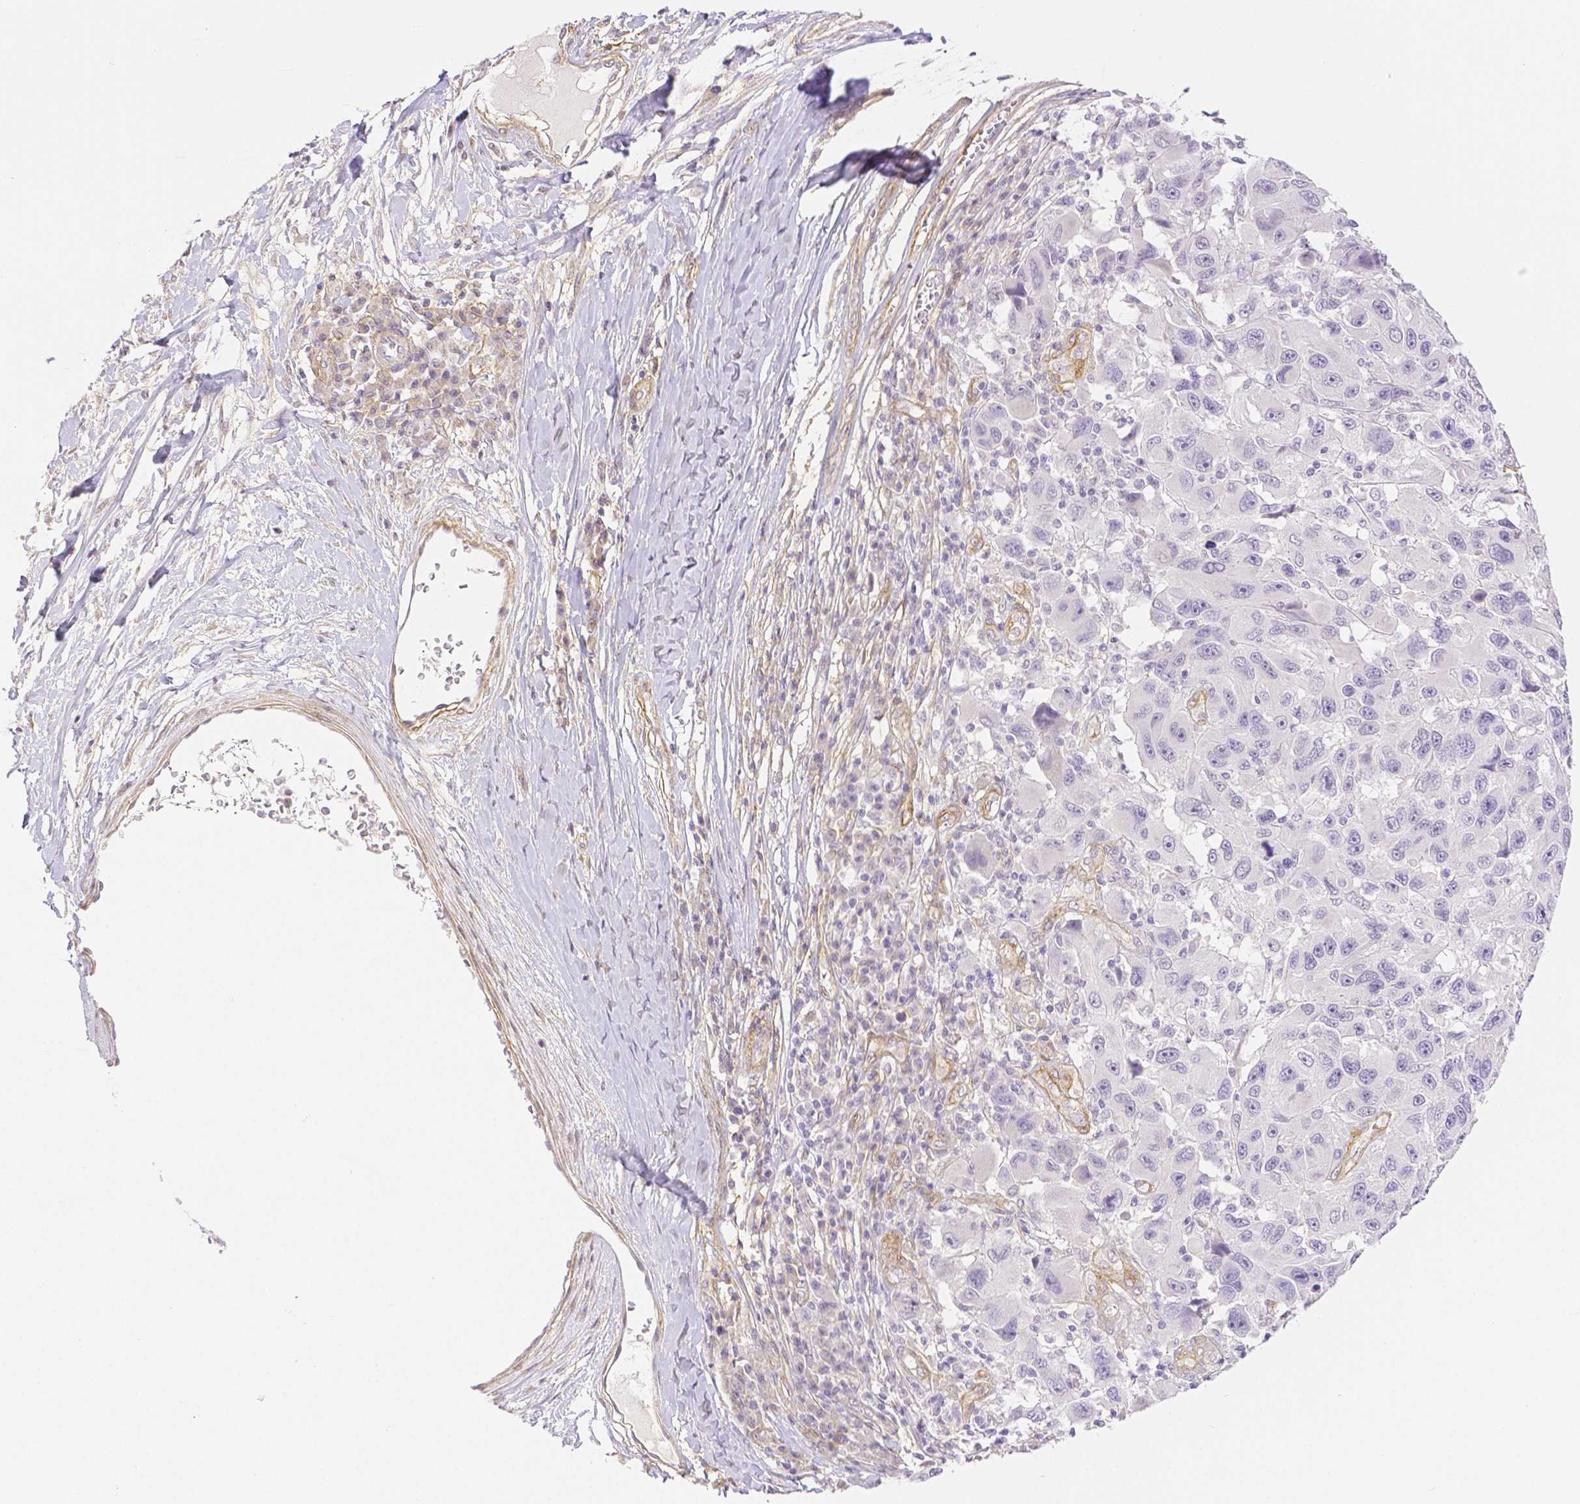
{"staining": {"intensity": "negative", "quantity": "none", "location": "none"}, "tissue": "melanoma", "cell_type": "Tumor cells", "image_type": "cancer", "snomed": [{"axis": "morphology", "description": "Malignant melanoma, NOS"}, {"axis": "topography", "description": "Skin"}], "caption": "A histopathology image of human melanoma is negative for staining in tumor cells.", "gene": "THY1", "patient": {"sex": "male", "age": 53}}